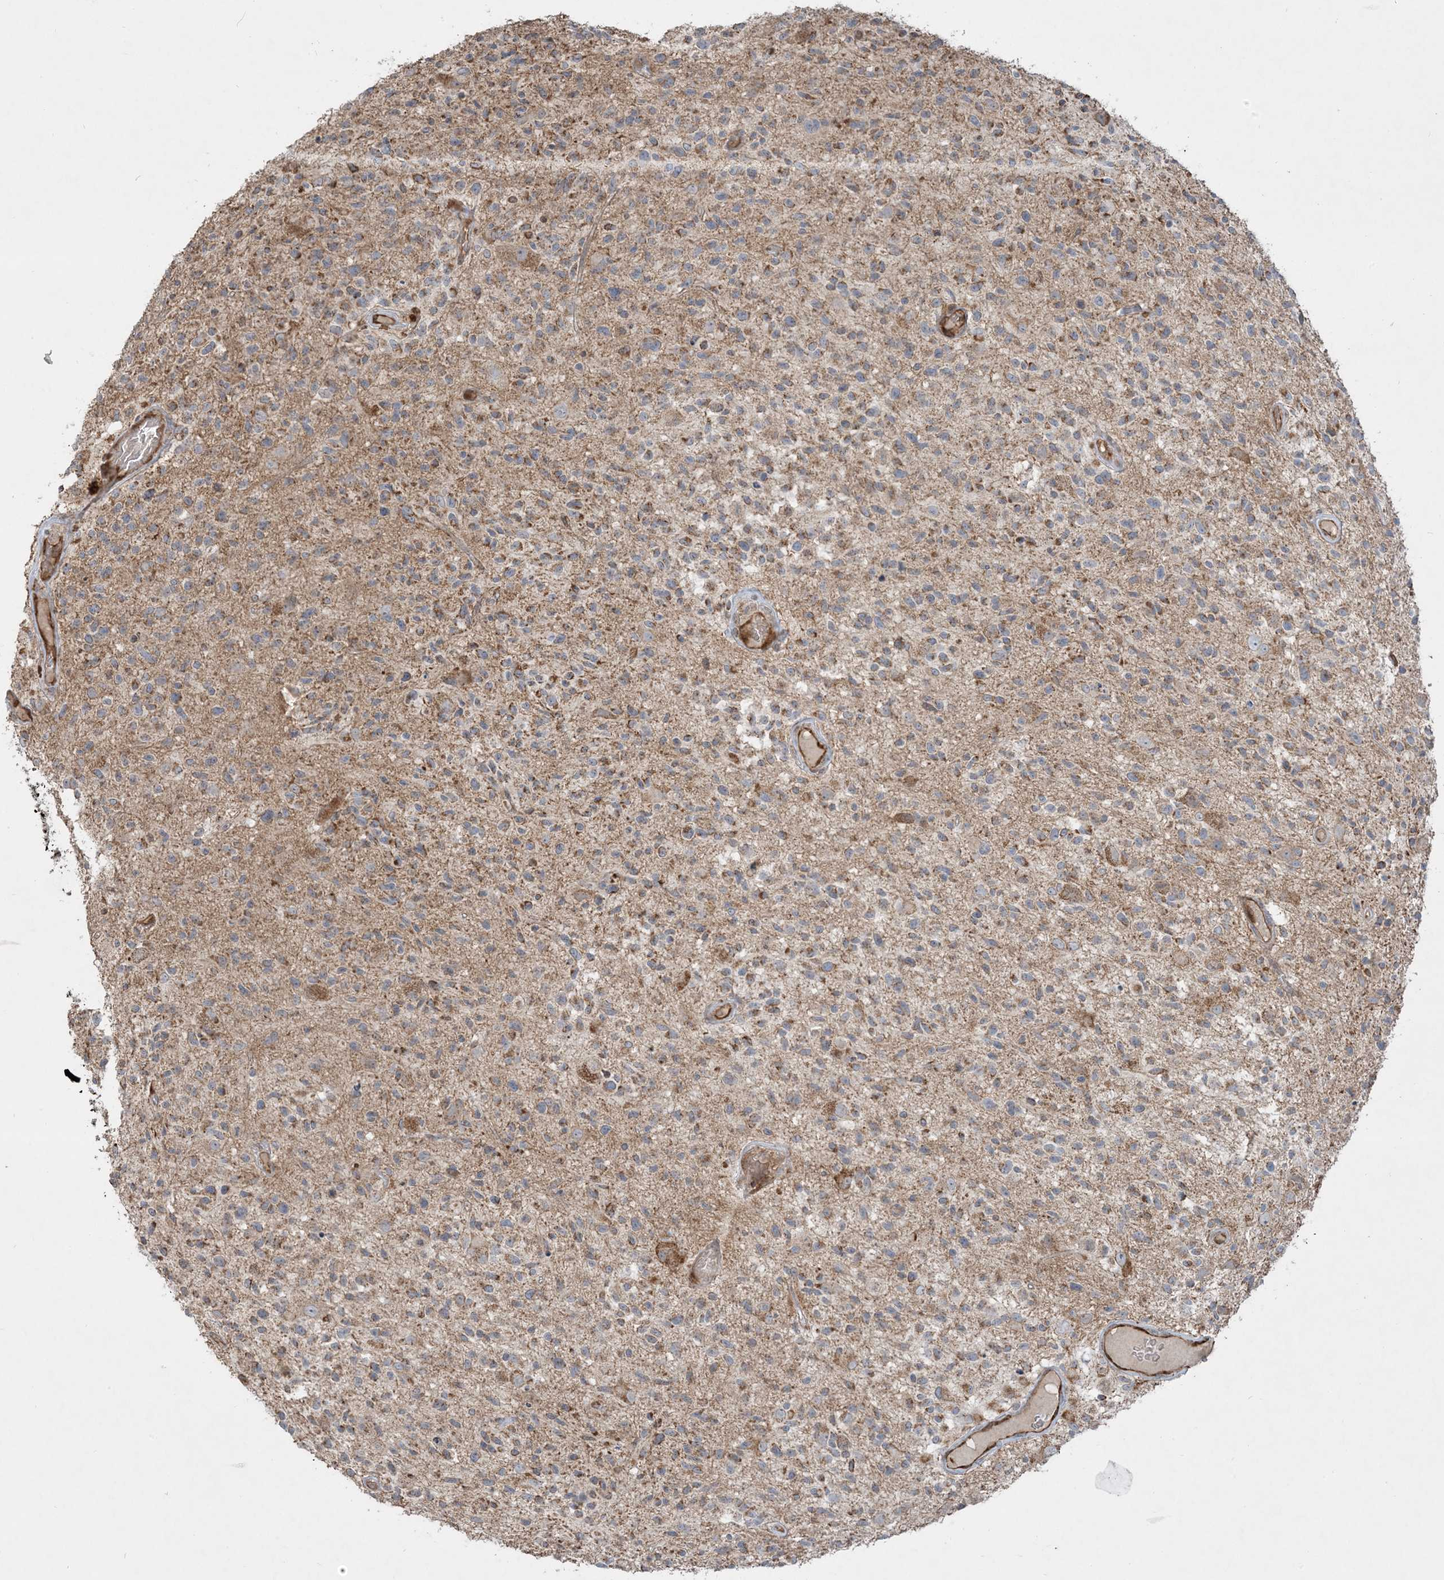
{"staining": {"intensity": "weak", "quantity": ">75%", "location": "cytoplasmic/membranous"}, "tissue": "glioma", "cell_type": "Tumor cells", "image_type": "cancer", "snomed": [{"axis": "morphology", "description": "Glioma, malignant, High grade"}, {"axis": "morphology", "description": "Glioblastoma, NOS"}, {"axis": "topography", "description": "Brain"}], "caption": "A low amount of weak cytoplasmic/membranous staining is seen in approximately >75% of tumor cells in glioblastoma tissue.", "gene": "PPM1F", "patient": {"sex": "male", "age": 60}}